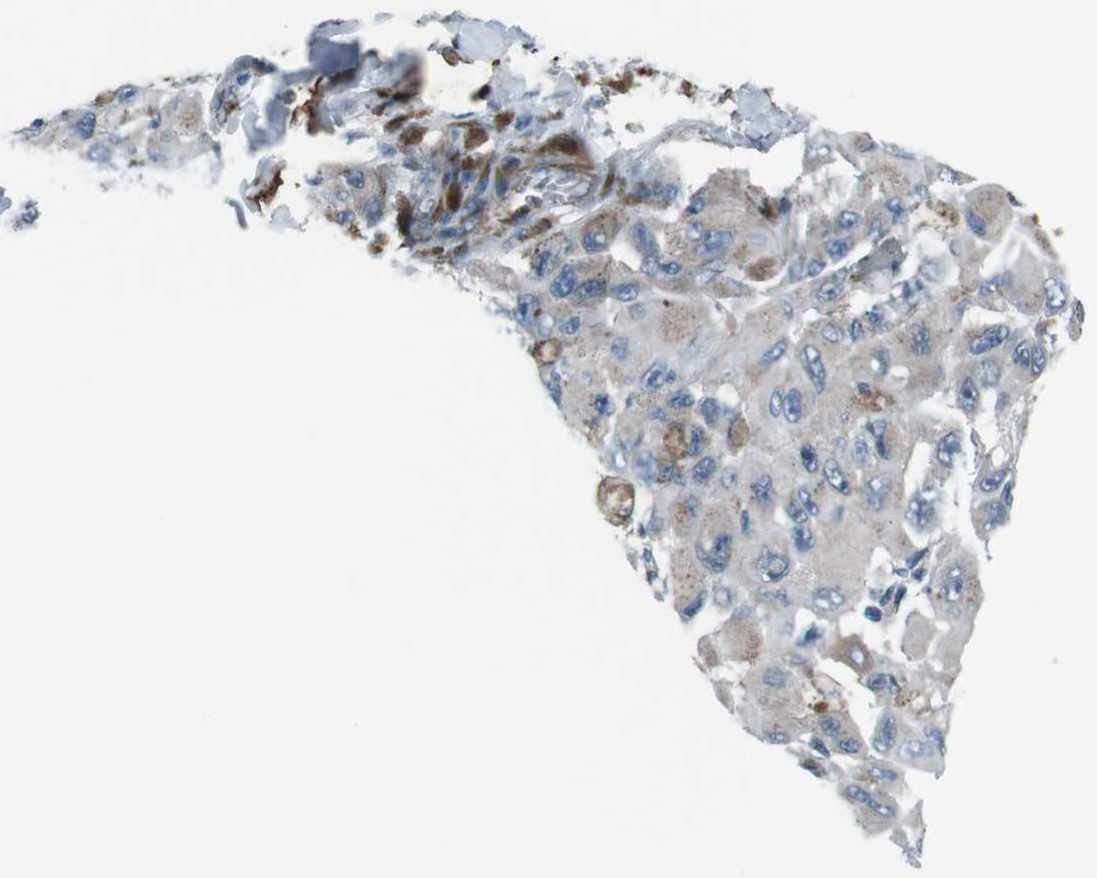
{"staining": {"intensity": "negative", "quantity": "none", "location": "none"}, "tissue": "melanoma", "cell_type": "Tumor cells", "image_type": "cancer", "snomed": [{"axis": "morphology", "description": "Malignant melanoma, NOS"}, {"axis": "topography", "description": "Skin"}], "caption": "A photomicrograph of human melanoma is negative for staining in tumor cells.", "gene": "PDLIM5", "patient": {"sex": "female", "age": 73}}